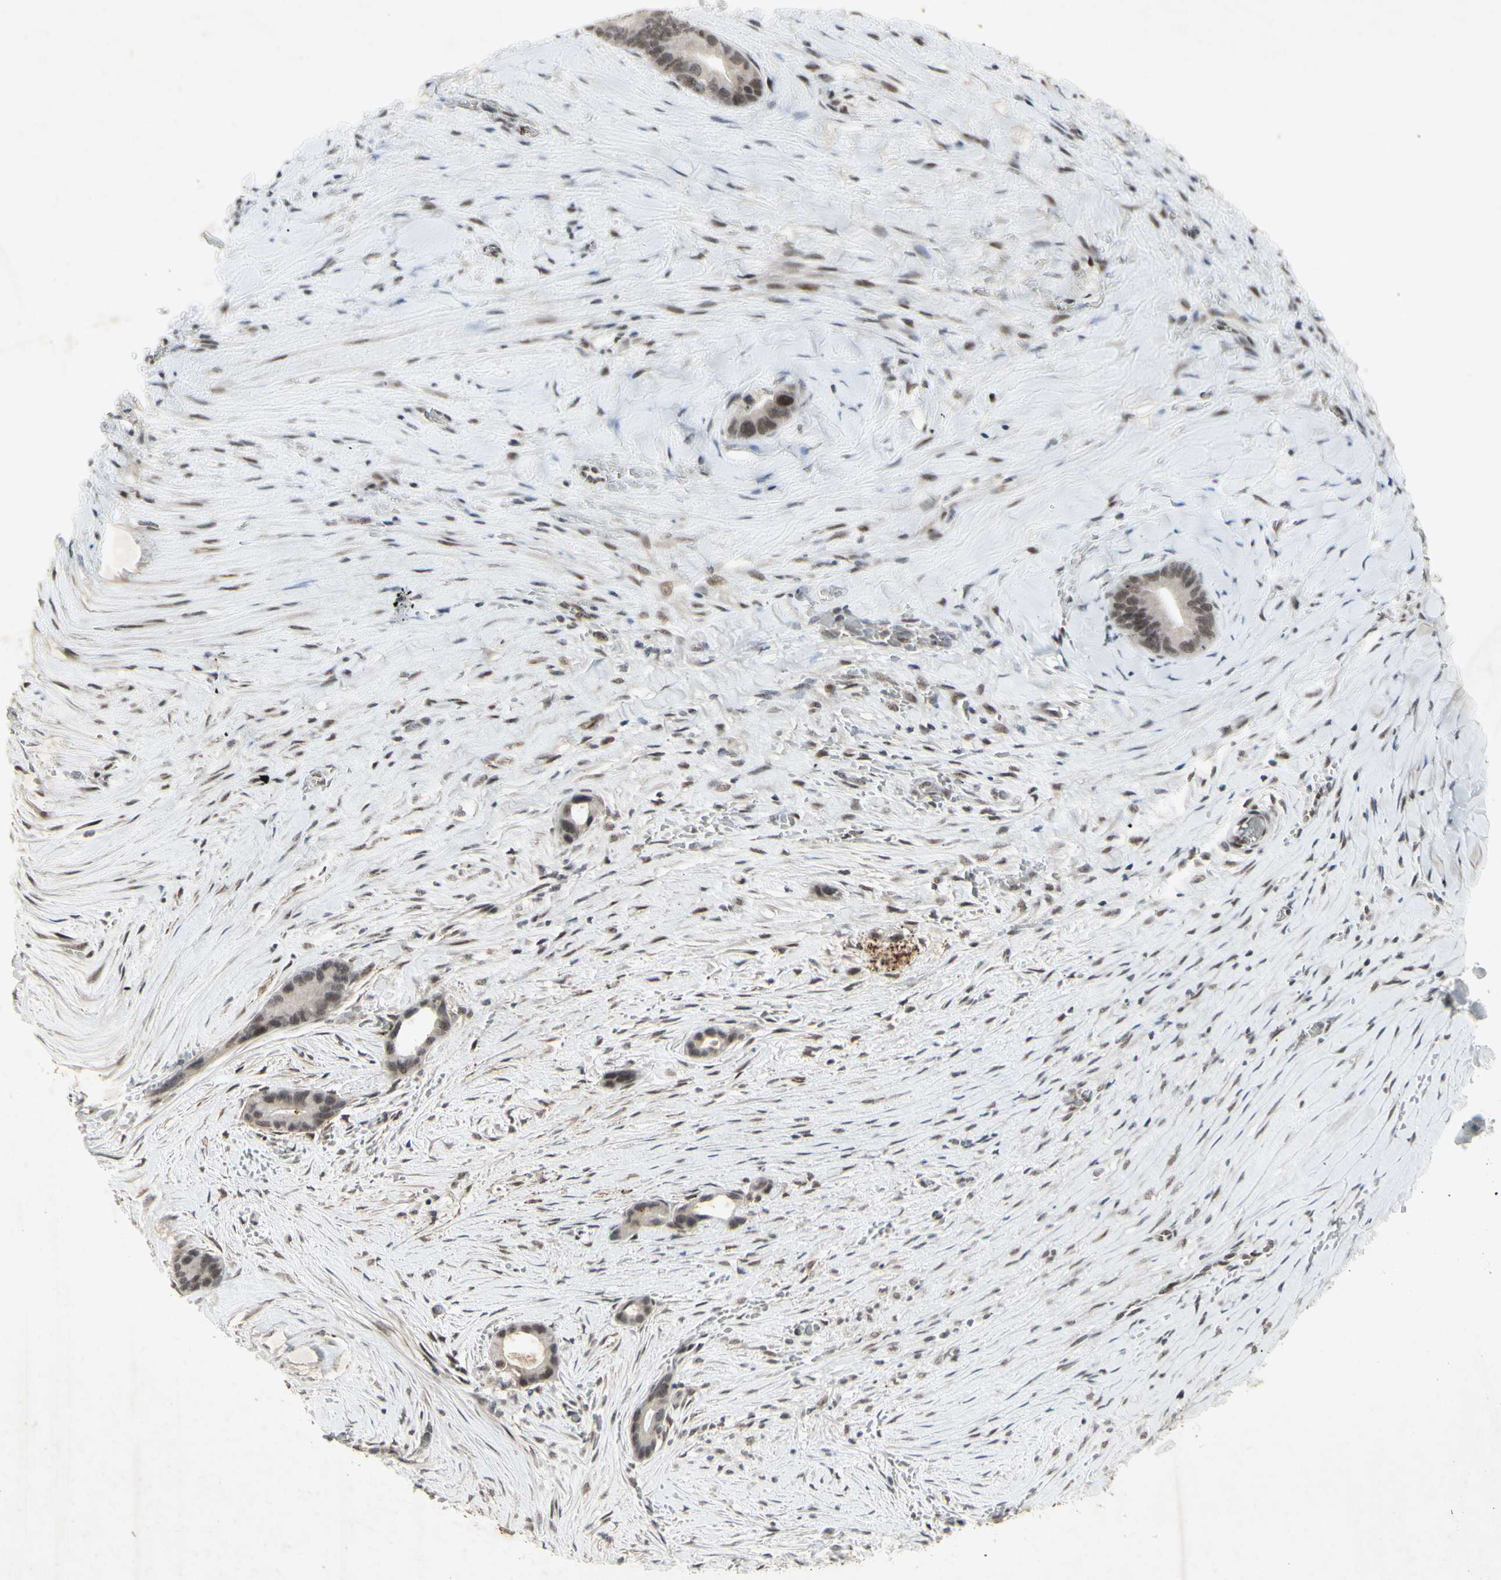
{"staining": {"intensity": "weak", "quantity": "25%-75%", "location": "nuclear"}, "tissue": "liver cancer", "cell_type": "Tumor cells", "image_type": "cancer", "snomed": [{"axis": "morphology", "description": "Cholangiocarcinoma"}, {"axis": "topography", "description": "Liver"}], "caption": "Liver cancer (cholangiocarcinoma) tissue displays weak nuclear staining in approximately 25%-75% of tumor cells", "gene": "CENPB", "patient": {"sex": "female", "age": 55}}